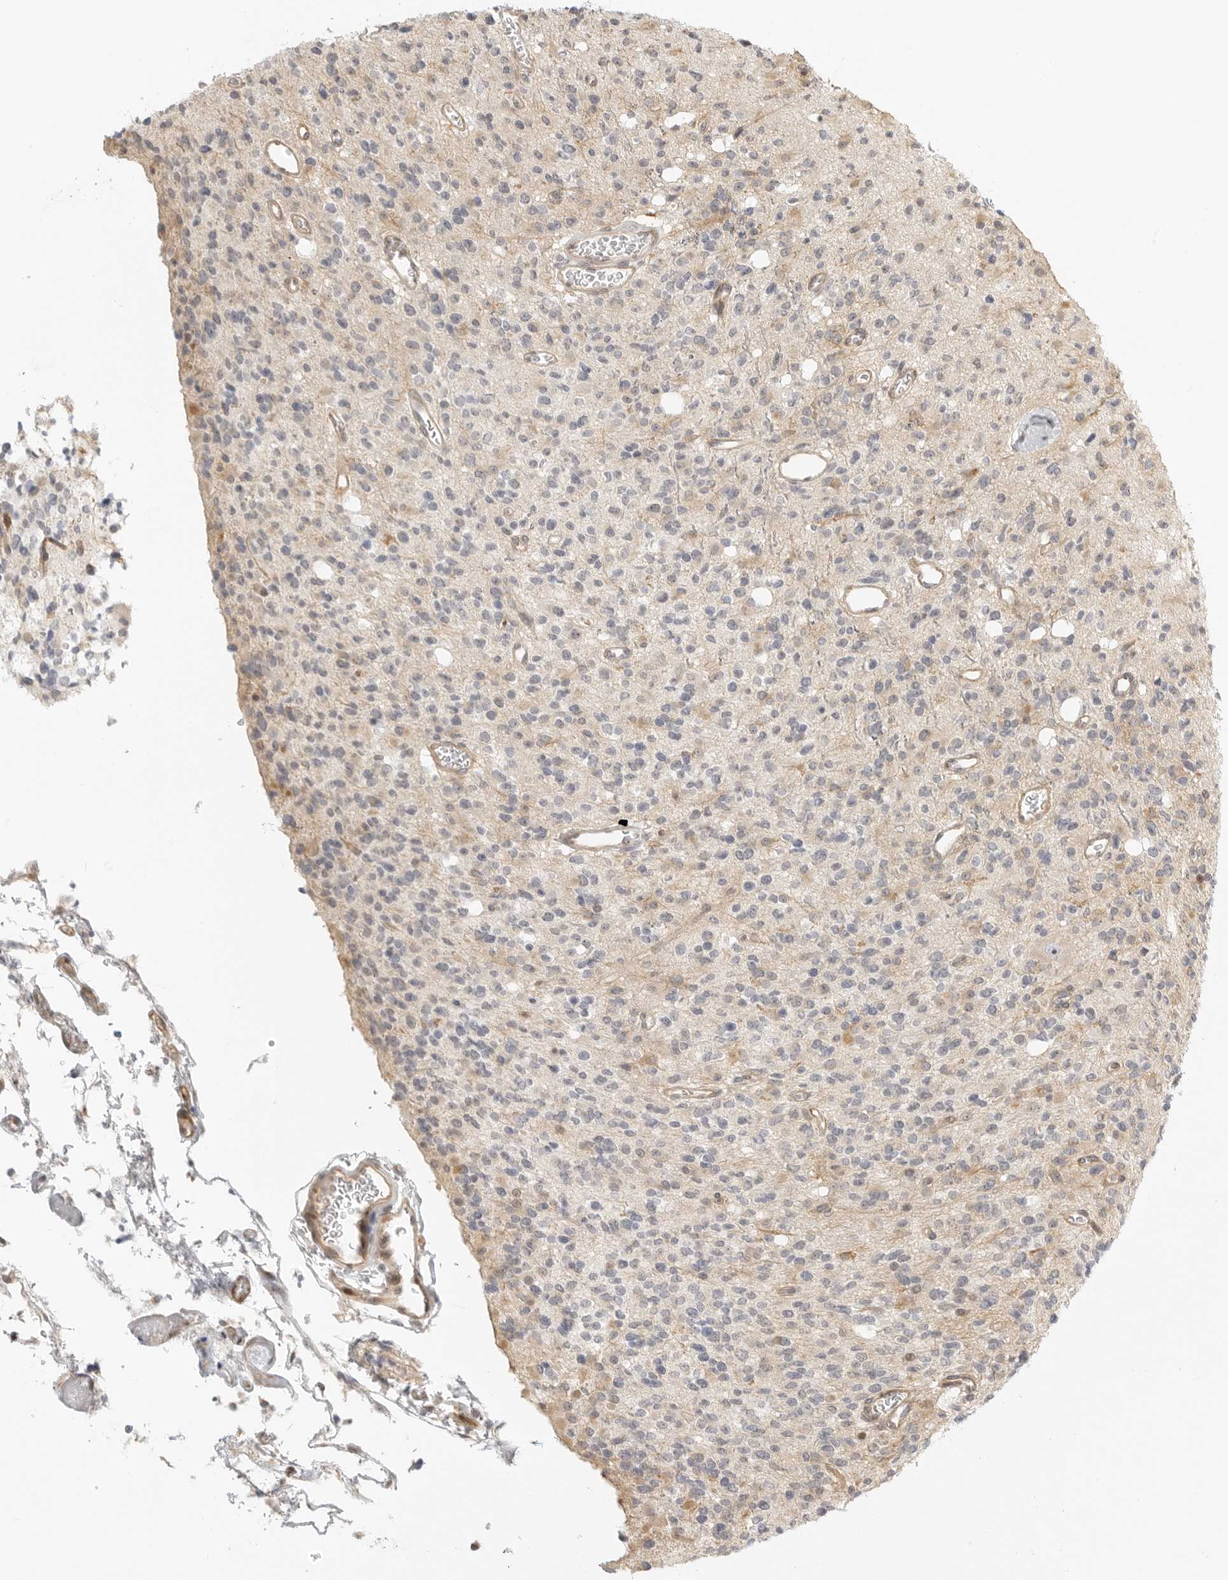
{"staining": {"intensity": "negative", "quantity": "none", "location": "none"}, "tissue": "glioma", "cell_type": "Tumor cells", "image_type": "cancer", "snomed": [{"axis": "morphology", "description": "Glioma, malignant, High grade"}, {"axis": "topography", "description": "Brain"}], "caption": "The photomicrograph exhibits no staining of tumor cells in high-grade glioma (malignant).", "gene": "DSCC1", "patient": {"sex": "male", "age": 34}}